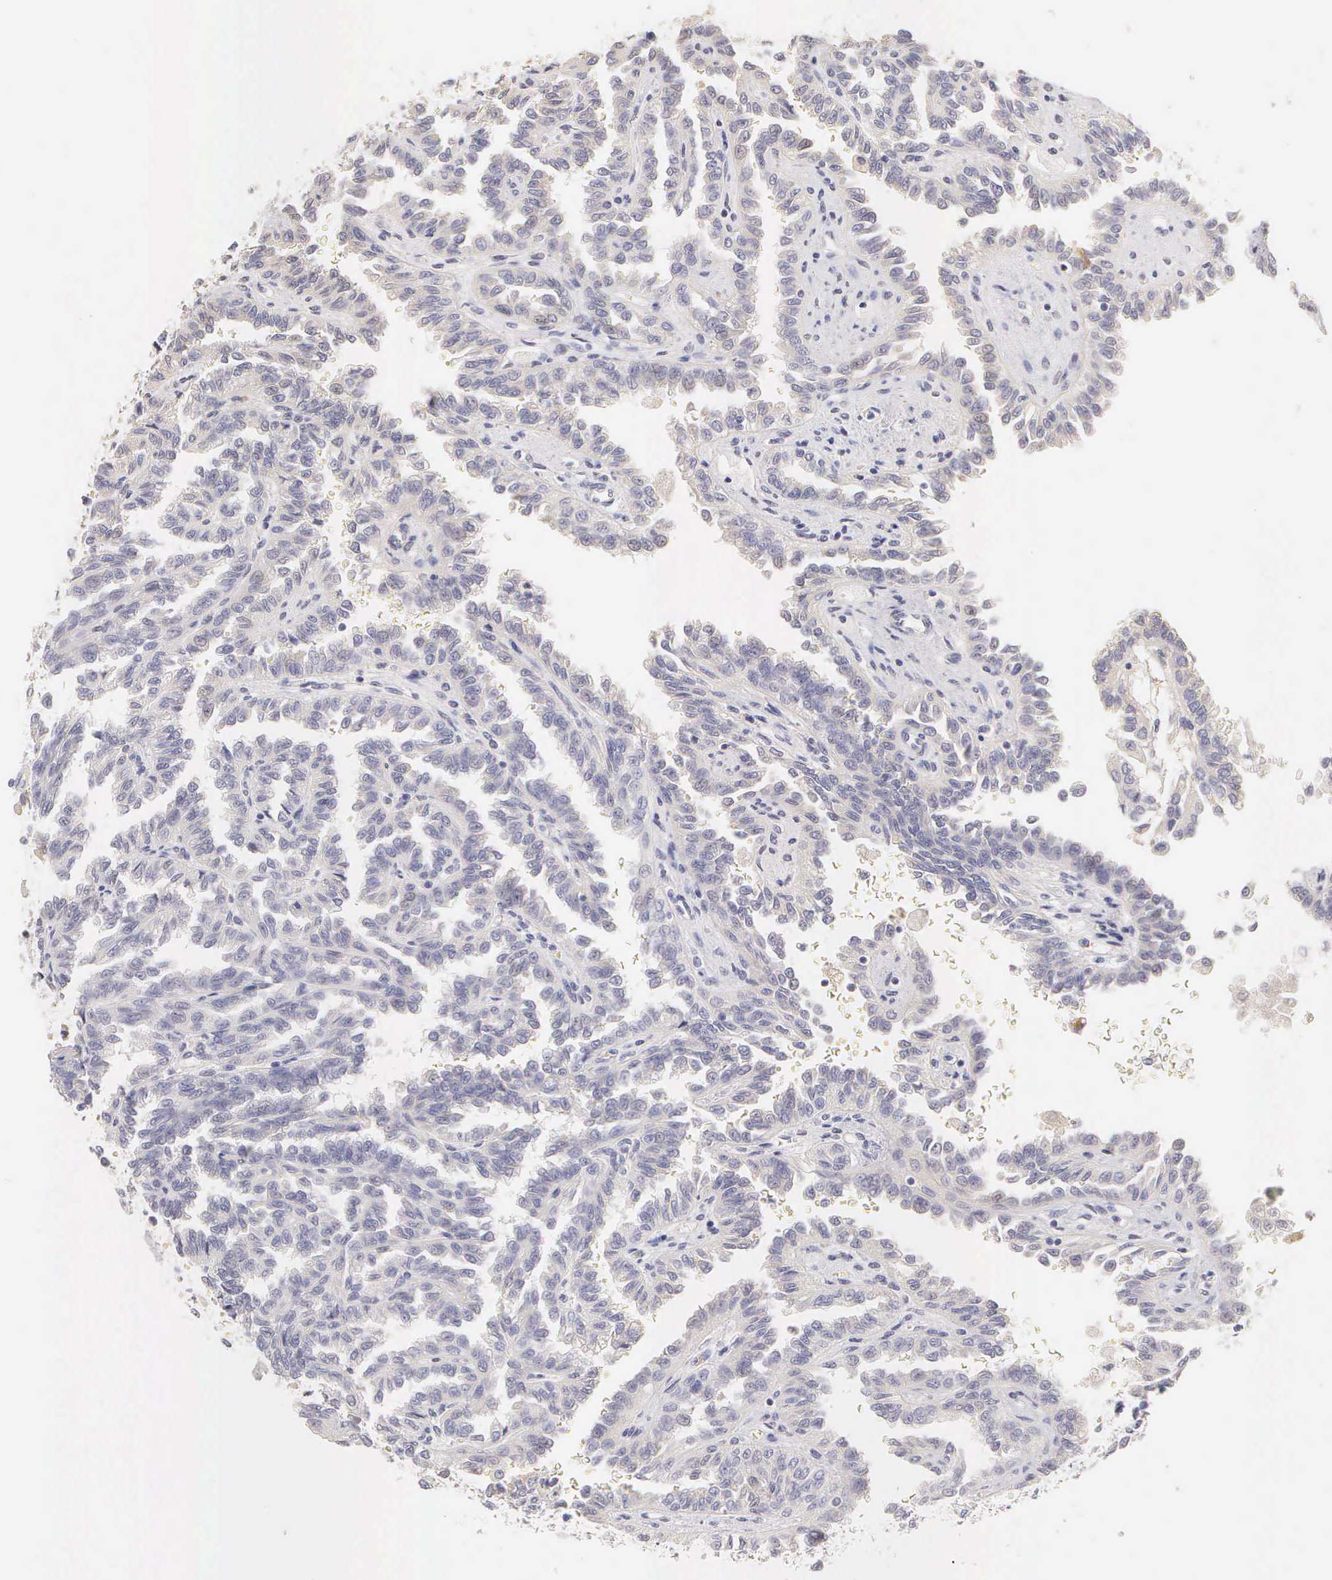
{"staining": {"intensity": "negative", "quantity": "none", "location": "none"}, "tissue": "renal cancer", "cell_type": "Tumor cells", "image_type": "cancer", "snomed": [{"axis": "morphology", "description": "Inflammation, NOS"}, {"axis": "morphology", "description": "Adenocarcinoma, NOS"}, {"axis": "topography", "description": "Kidney"}], "caption": "A photomicrograph of renal cancer stained for a protein demonstrates no brown staining in tumor cells.", "gene": "ESR1", "patient": {"sex": "male", "age": 68}}